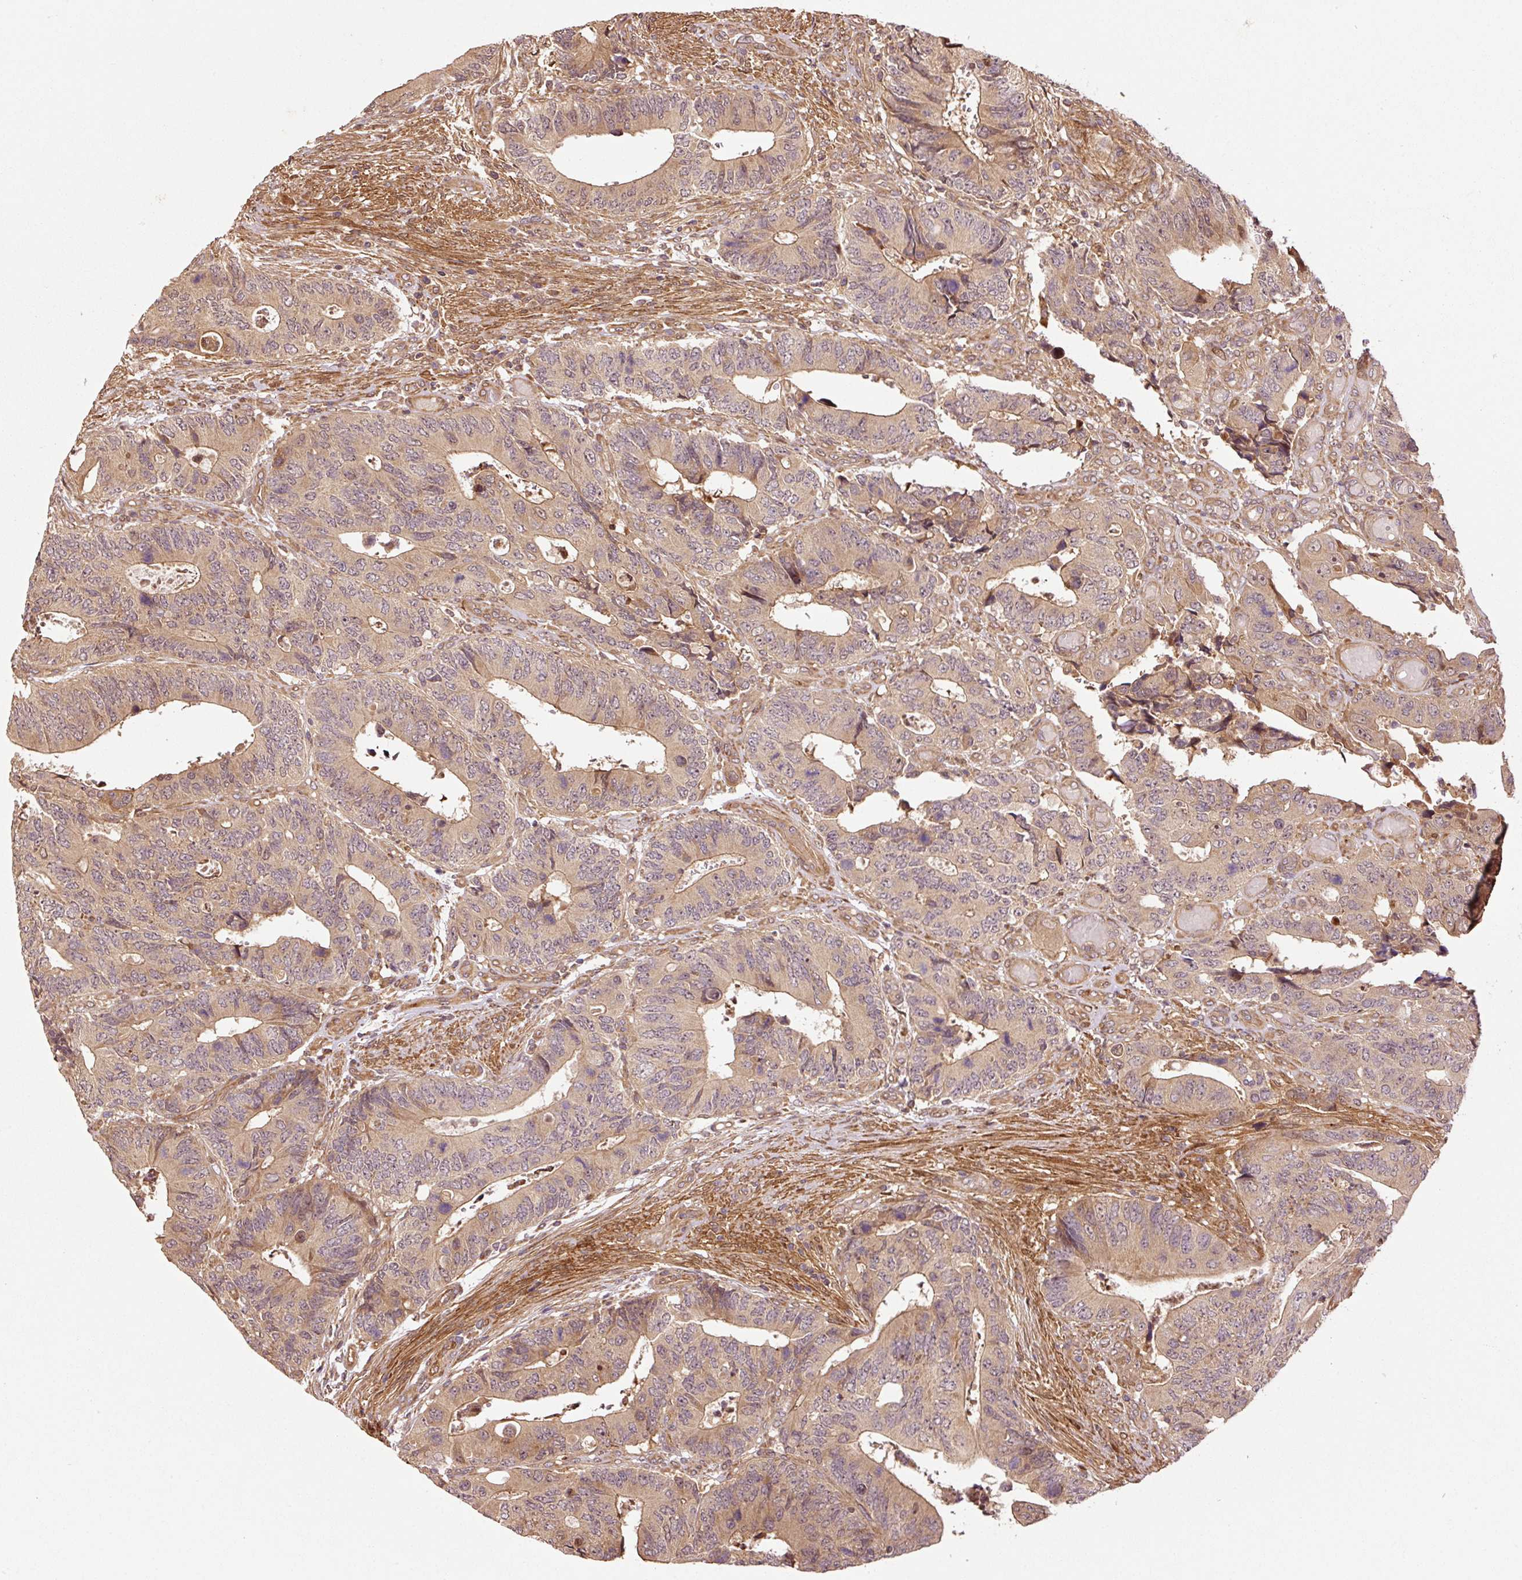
{"staining": {"intensity": "weak", "quantity": ">75%", "location": "cytoplasmic/membranous"}, "tissue": "colorectal cancer", "cell_type": "Tumor cells", "image_type": "cancer", "snomed": [{"axis": "morphology", "description": "Adenocarcinoma, NOS"}, {"axis": "topography", "description": "Colon"}], "caption": "DAB (3,3'-diaminobenzidine) immunohistochemical staining of human colorectal cancer reveals weak cytoplasmic/membranous protein staining in about >75% of tumor cells. (DAB IHC with brightfield microscopy, high magnification).", "gene": "OXER1", "patient": {"sex": "male", "age": 87}}